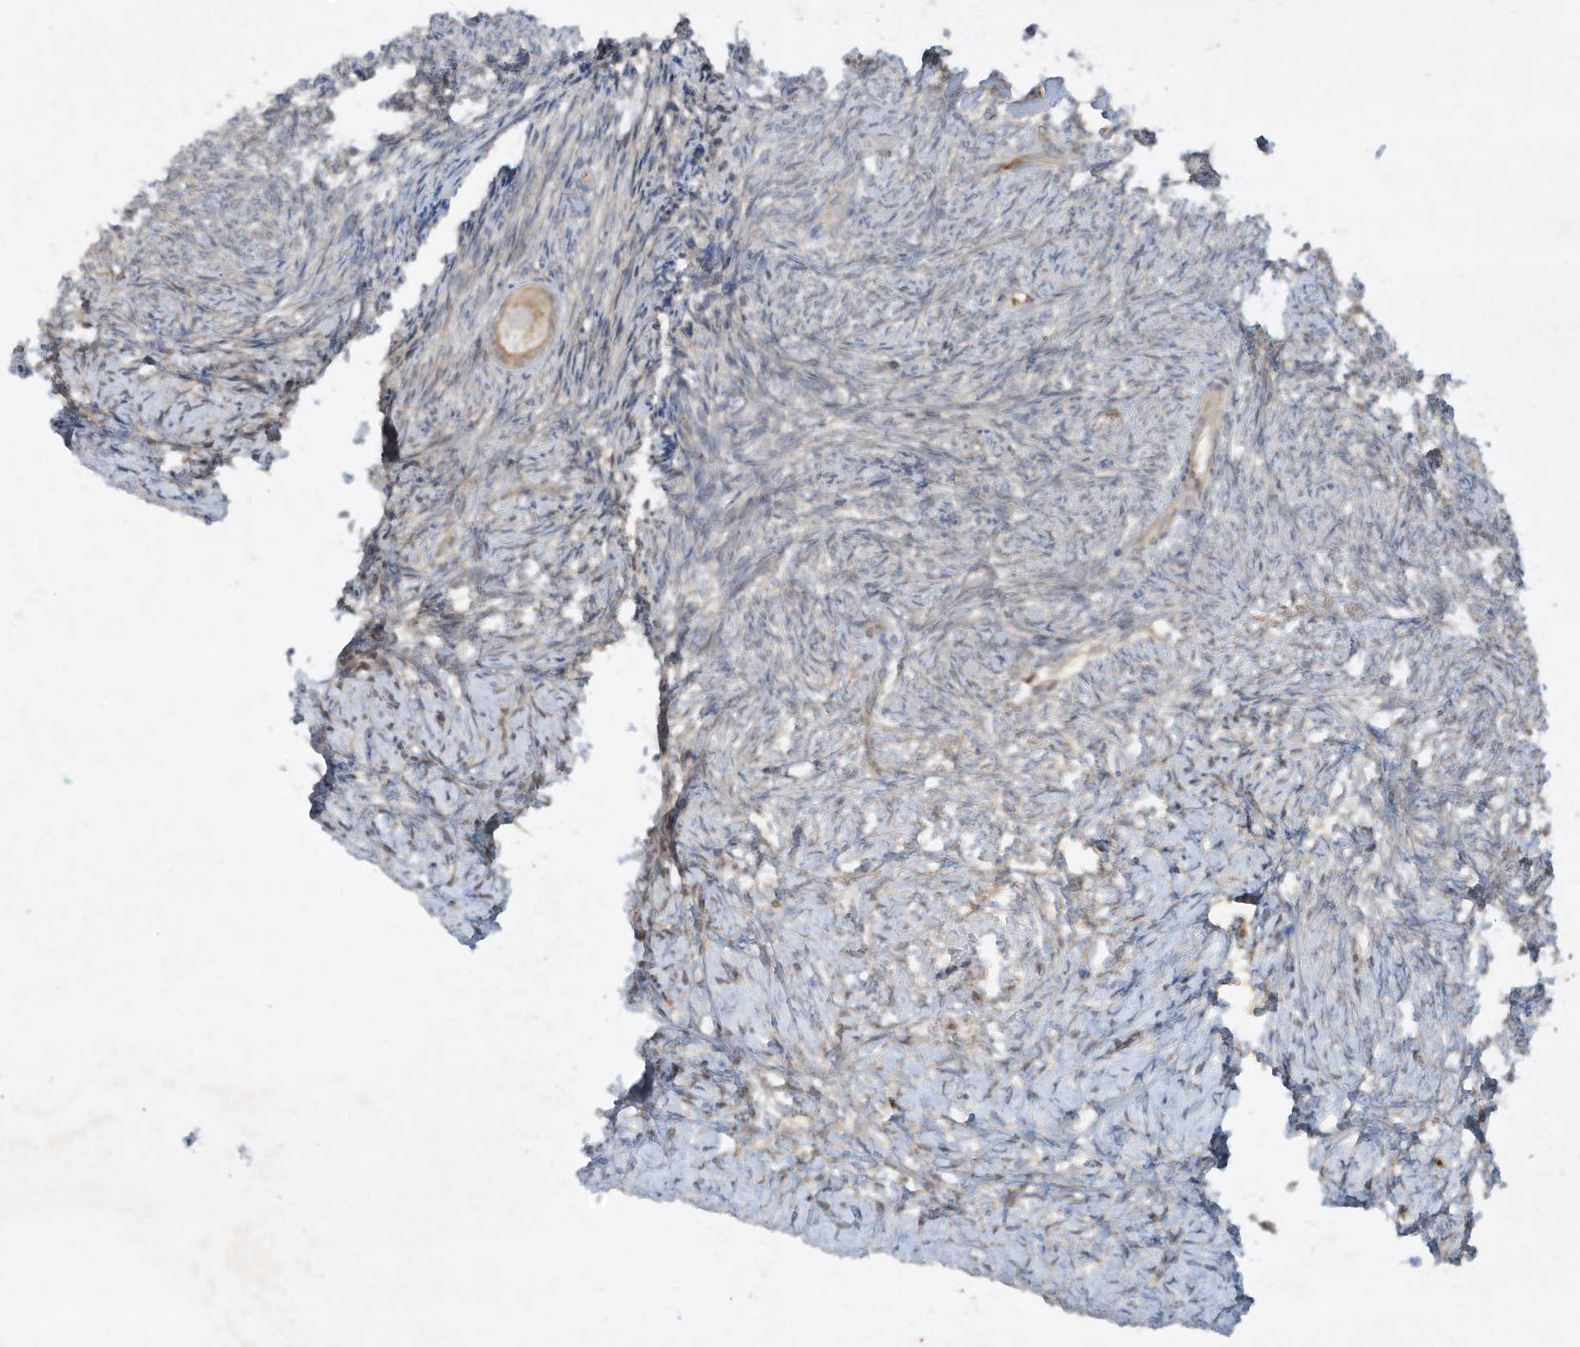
{"staining": {"intensity": "weak", "quantity": ">75%", "location": "cytoplasmic/membranous"}, "tissue": "ovary", "cell_type": "Follicle cells", "image_type": "normal", "snomed": [{"axis": "morphology", "description": "Normal tissue, NOS"}, {"axis": "topography", "description": "Ovary"}], "caption": "Human ovary stained with a brown dye shows weak cytoplasmic/membranous positive expression in about >75% of follicle cells.", "gene": "FETUB", "patient": {"sex": "female", "age": 41}}